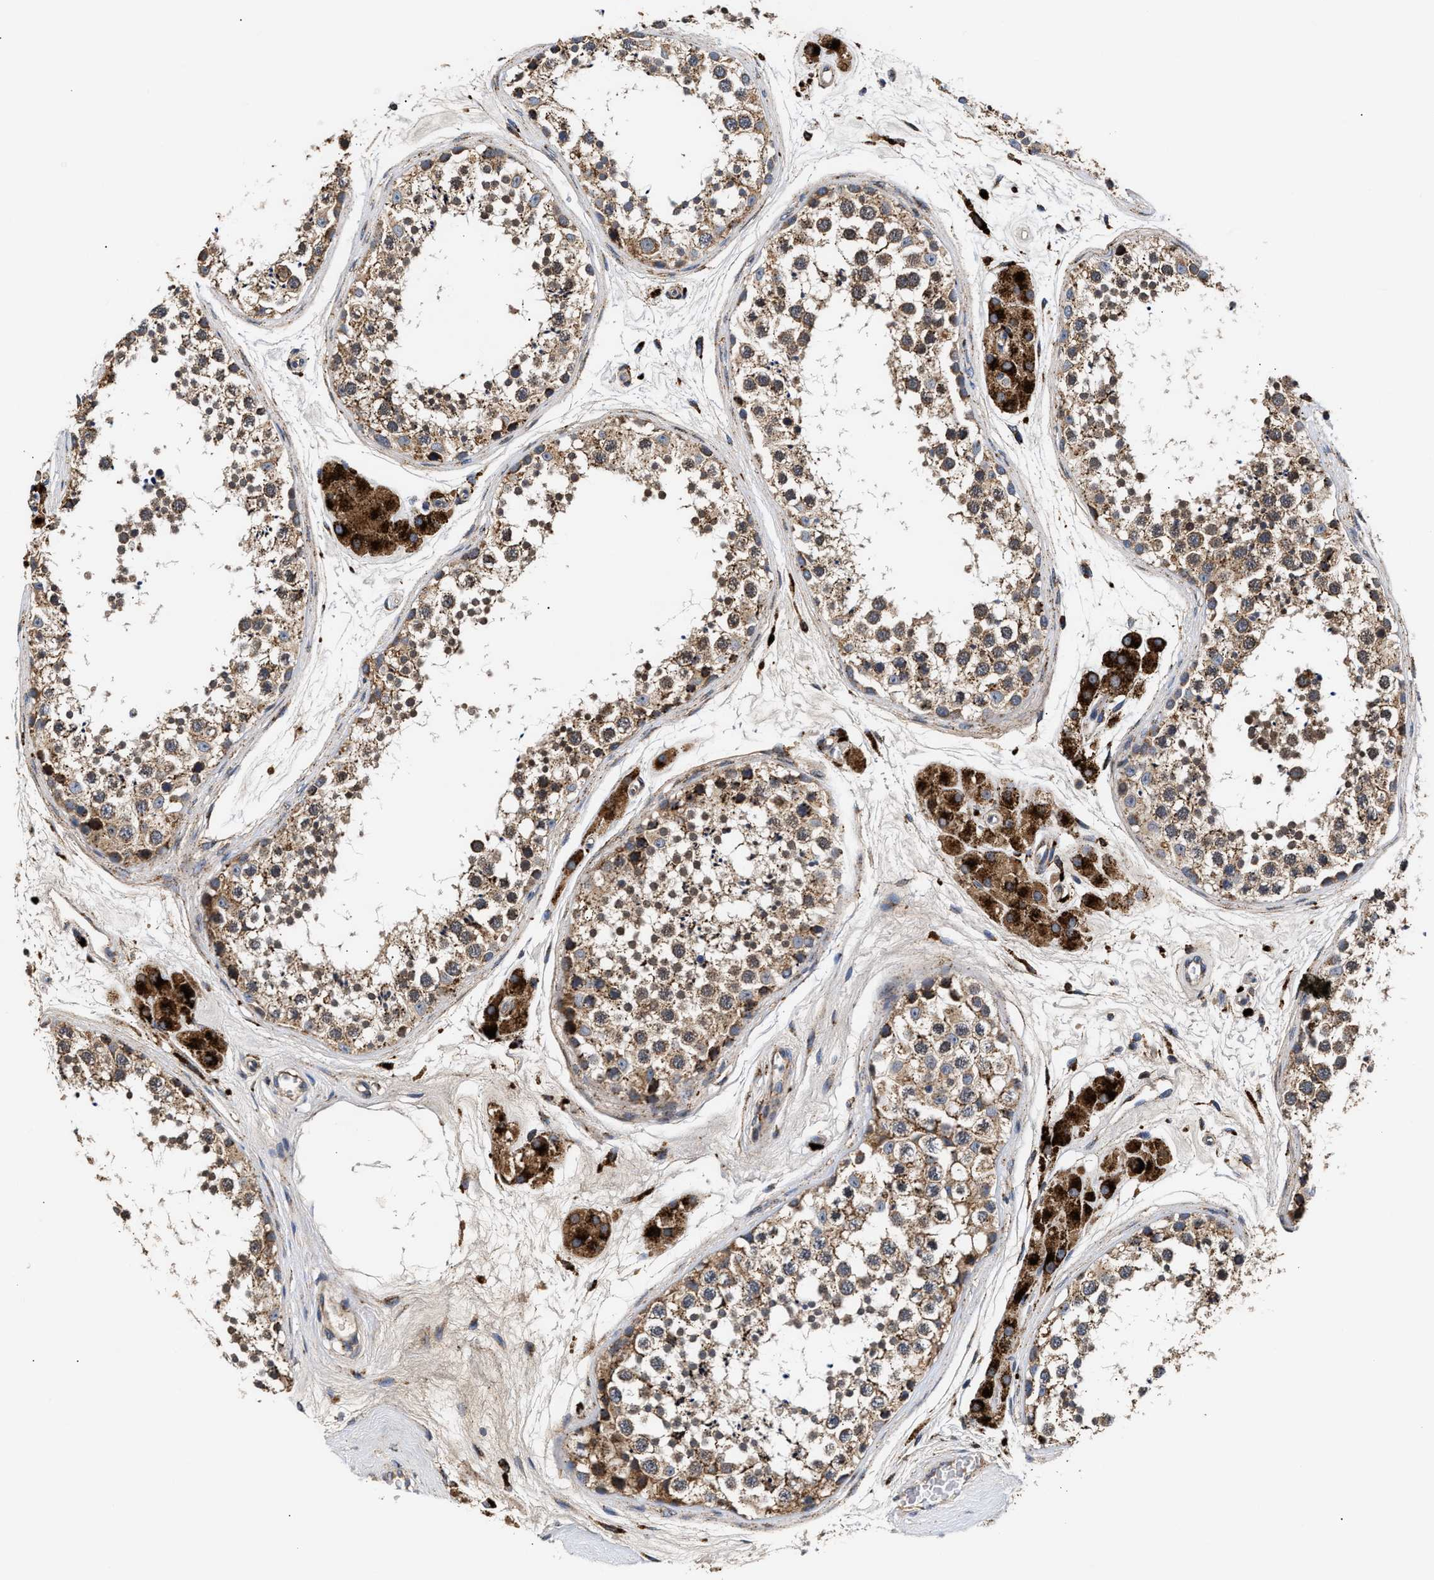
{"staining": {"intensity": "moderate", "quantity": ">75%", "location": "cytoplasmic/membranous"}, "tissue": "testis", "cell_type": "Cells in seminiferous ducts", "image_type": "normal", "snomed": [{"axis": "morphology", "description": "Normal tissue, NOS"}, {"axis": "topography", "description": "Testis"}], "caption": "Immunohistochemical staining of benign testis demonstrates >75% levels of moderate cytoplasmic/membranous protein staining in approximately >75% of cells in seminiferous ducts.", "gene": "CCDC146", "patient": {"sex": "male", "age": 56}}